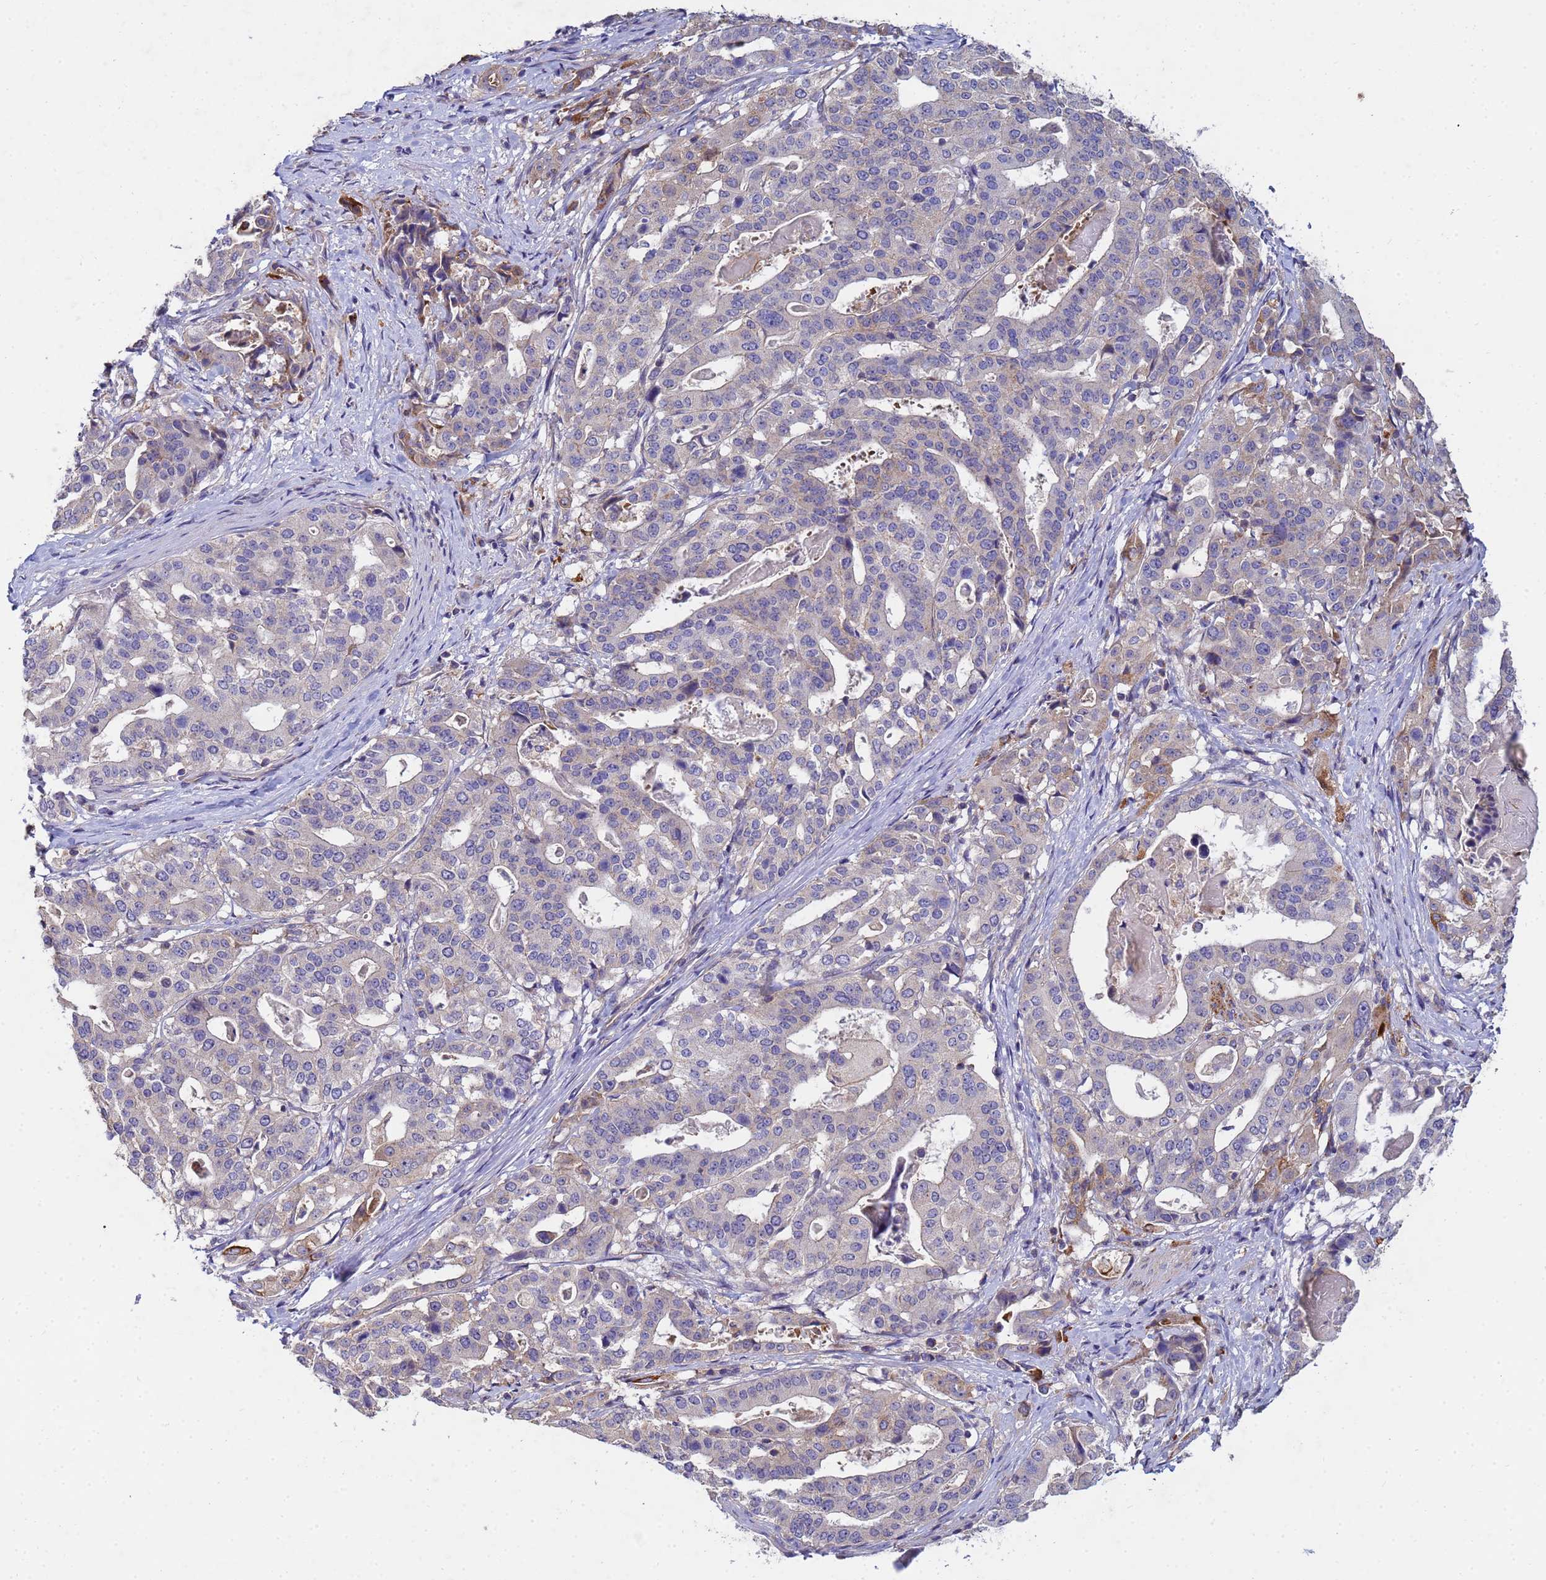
{"staining": {"intensity": "negative", "quantity": "none", "location": "none"}, "tissue": "stomach cancer", "cell_type": "Tumor cells", "image_type": "cancer", "snomed": [{"axis": "morphology", "description": "Adenocarcinoma, NOS"}, {"axis": "topography", "description": "Stomach"}], "caption": "Stomach cancer stained for a protein using IHC reveals no staining tumor cells.", "gene": "CDC34", "patient": {"sex": "male", "age": 48}}